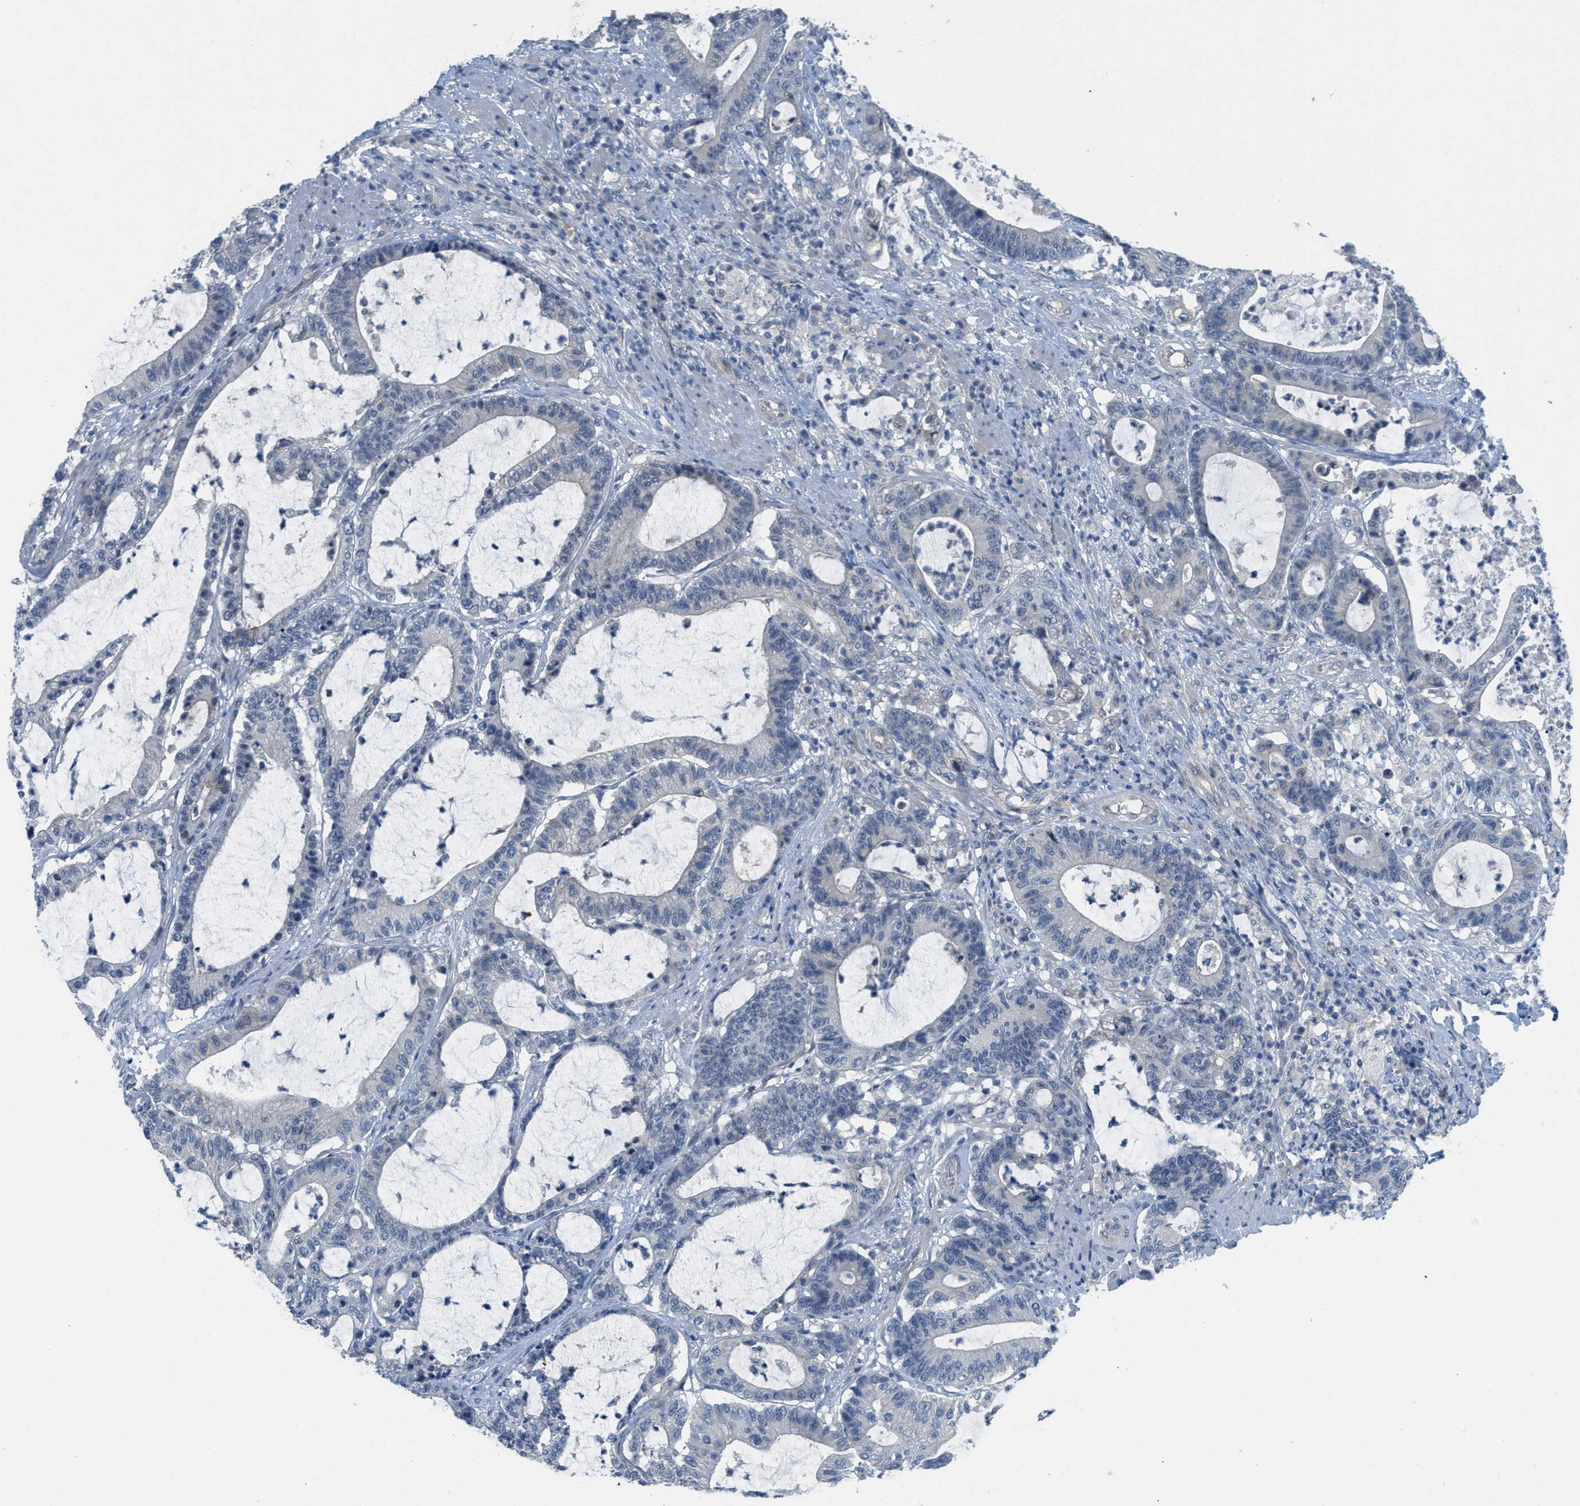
{"staining": {"intensity": "negative", "quantity": "none", "location": "none"}, "tissue": "colorectal cancer", "cell_type": "Tumor cells", "image_type": "cancer", "snomed": [{"axis": "morphology", "description": "Adenocarcinoma, NOS"}, {"axis": "topography", "description": "Colon"}], "caption": "A photomicrograph of human colorectal cancer is negative for staining in tumor cells. Nuclei are stained in blue.", "gene": "TNFAIP1", "patient": {"sex": "female", "age": 84}}